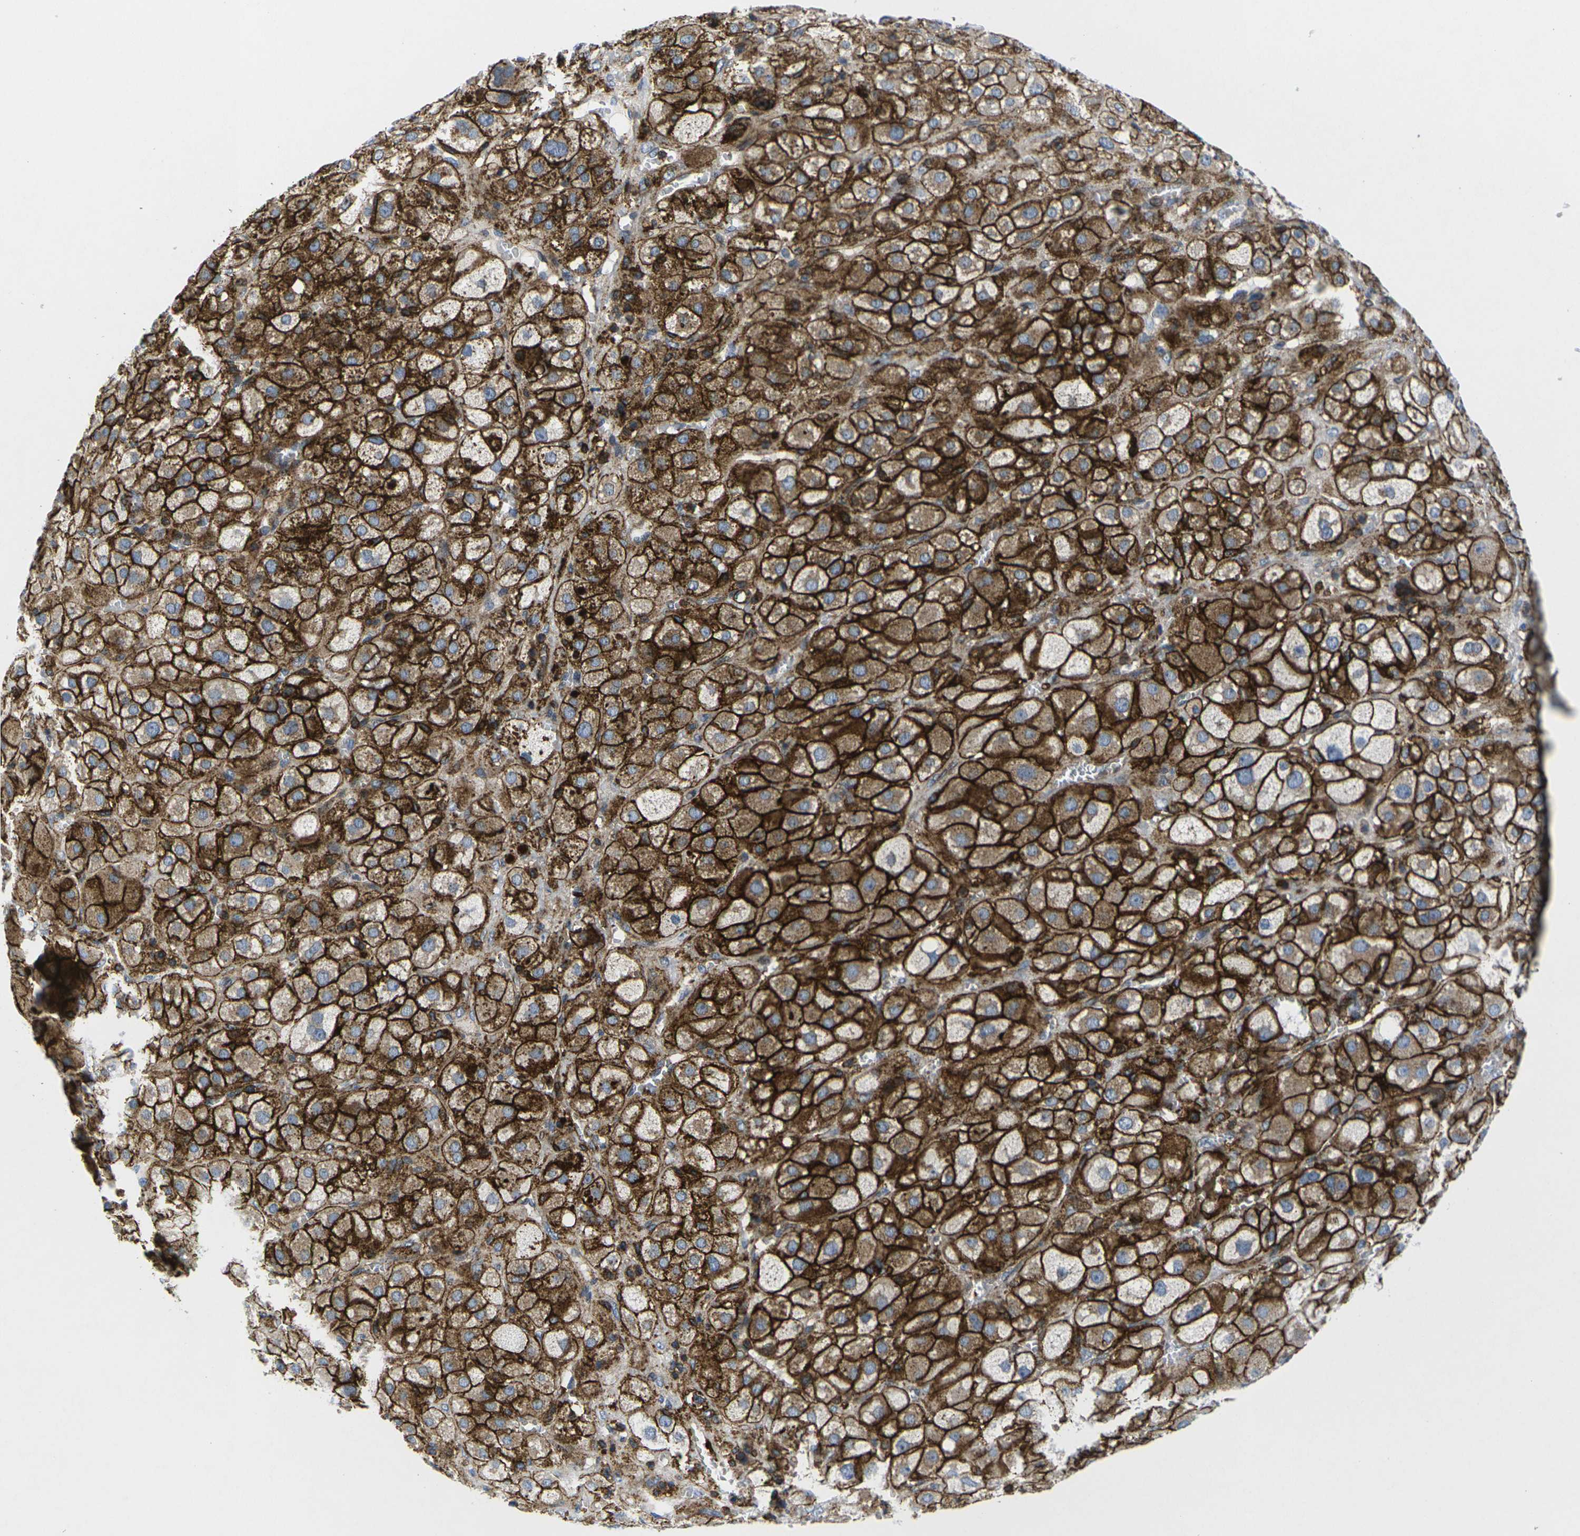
{"staining": {"intensity": "strong", "quantity": ">75%", "location": "cytoplasmic/membranous"}, "tissue": "adrenal gland", "cell_type": "Glandular cells", "image_type": "normal", "snomed": [{"axis": "morphology", "description": "Normal tissue, NOS"}, {"axis": "topography", "description": "Adrenal gland"}], "caption": "Protein analysis of benign adrenal gland exhibits strong cytoplasmic/membranous expression in about >75% of glandular cells.", "gene": "IQGAP1", "patient": {"sex": "female", "age": 47}}